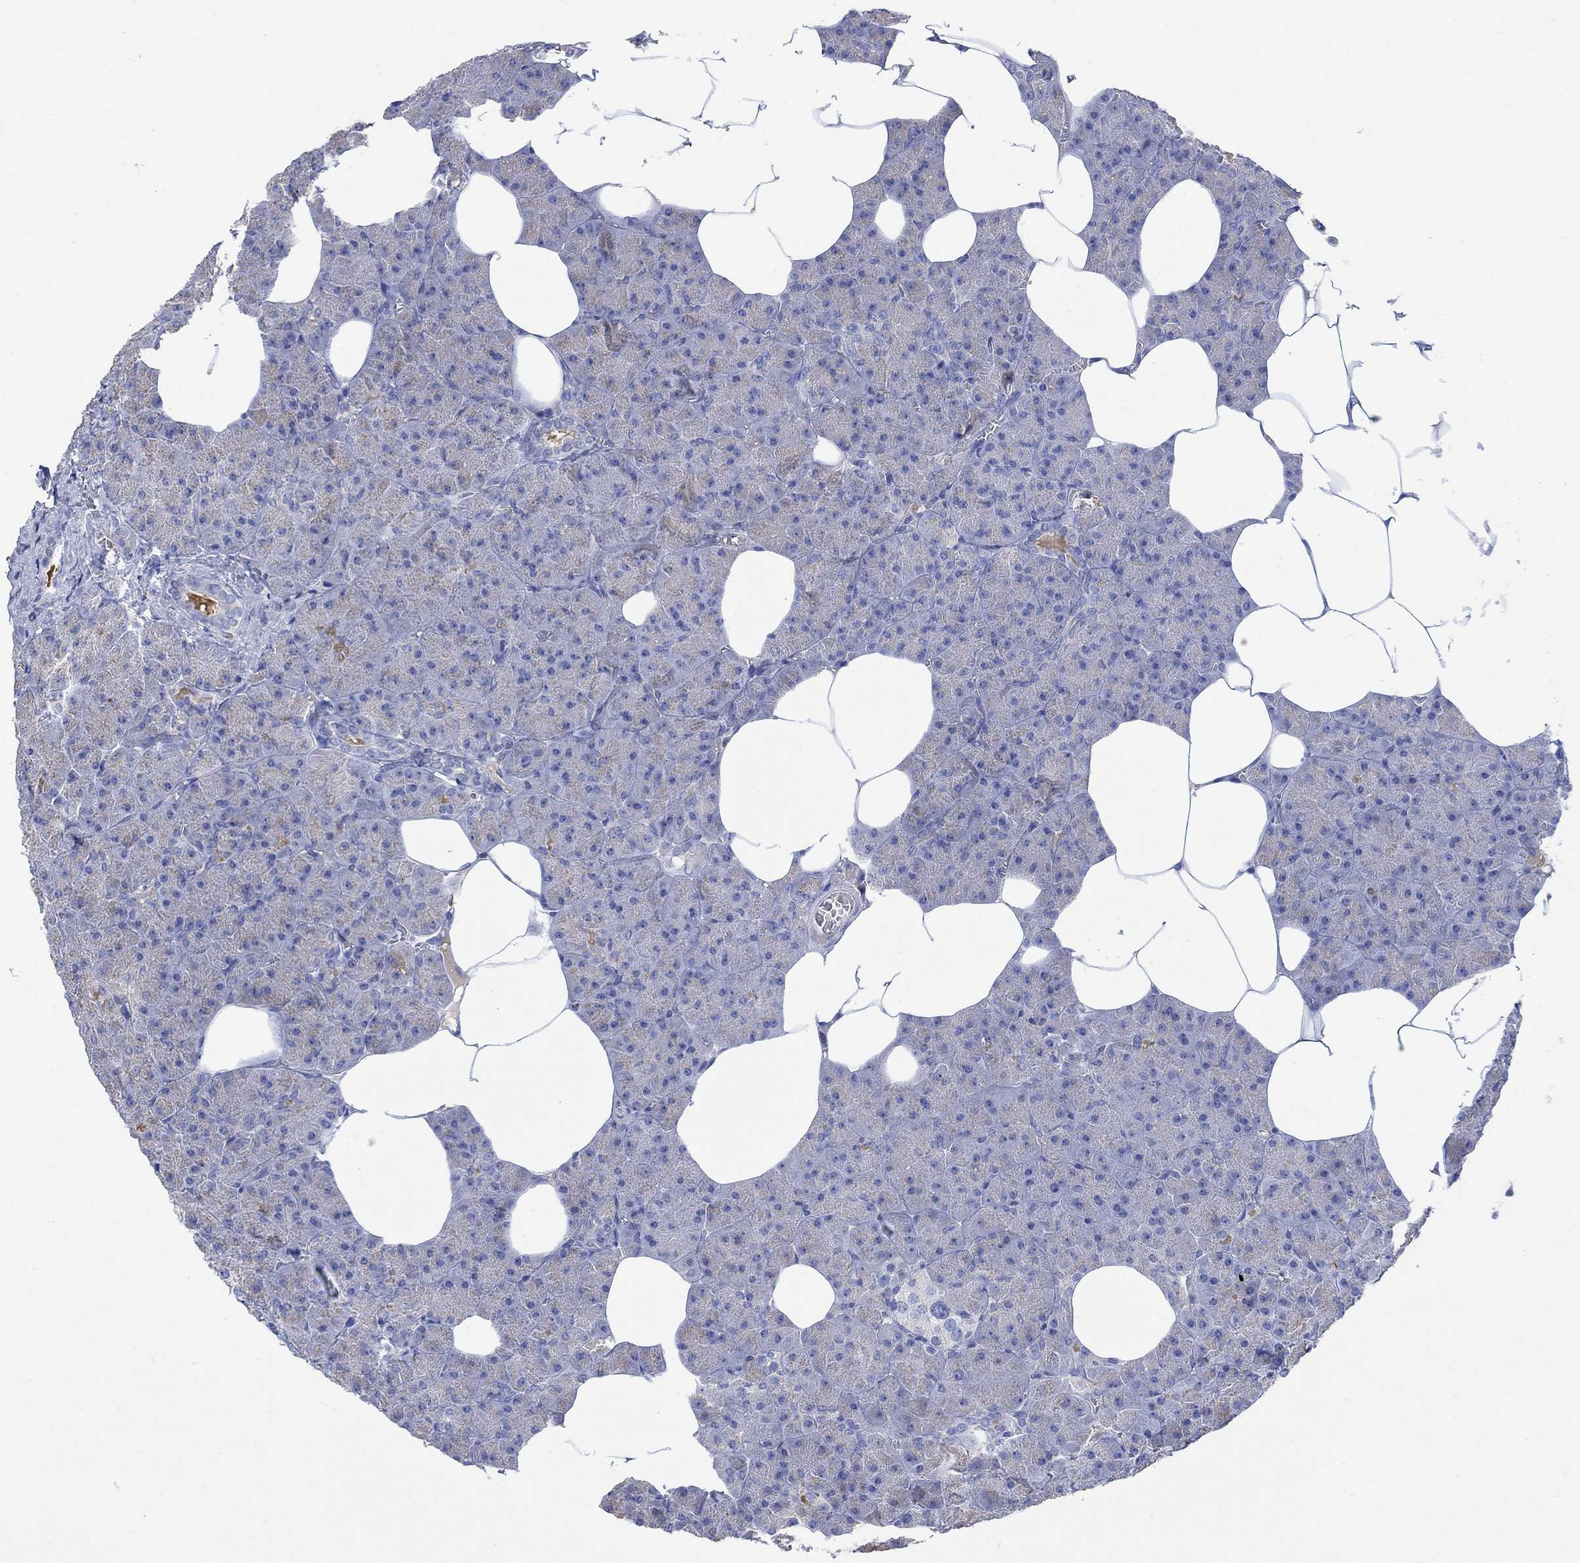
{"staining": {"intensity": "weak", "quantity": "25%-75%", "location": "cytoplasmic/membranous"}, "tissue": "pancreas", "cell_type": "Exocrine glandular cells", "image_type": "normal", "snomed": [{"axis": "morphology", "description": "Normal tissue, NOS"}, {"axis": "topography", "description": "Pancreas"}], "caption": "Immunohistochemical staining of unremarkable human pancreas shows weak cytoplasmic/membranous protein expression in about 25%-75% of exocrine glandular cells.", "gene": "GCM1", "patient": {"sex": "male", "age": 61}}